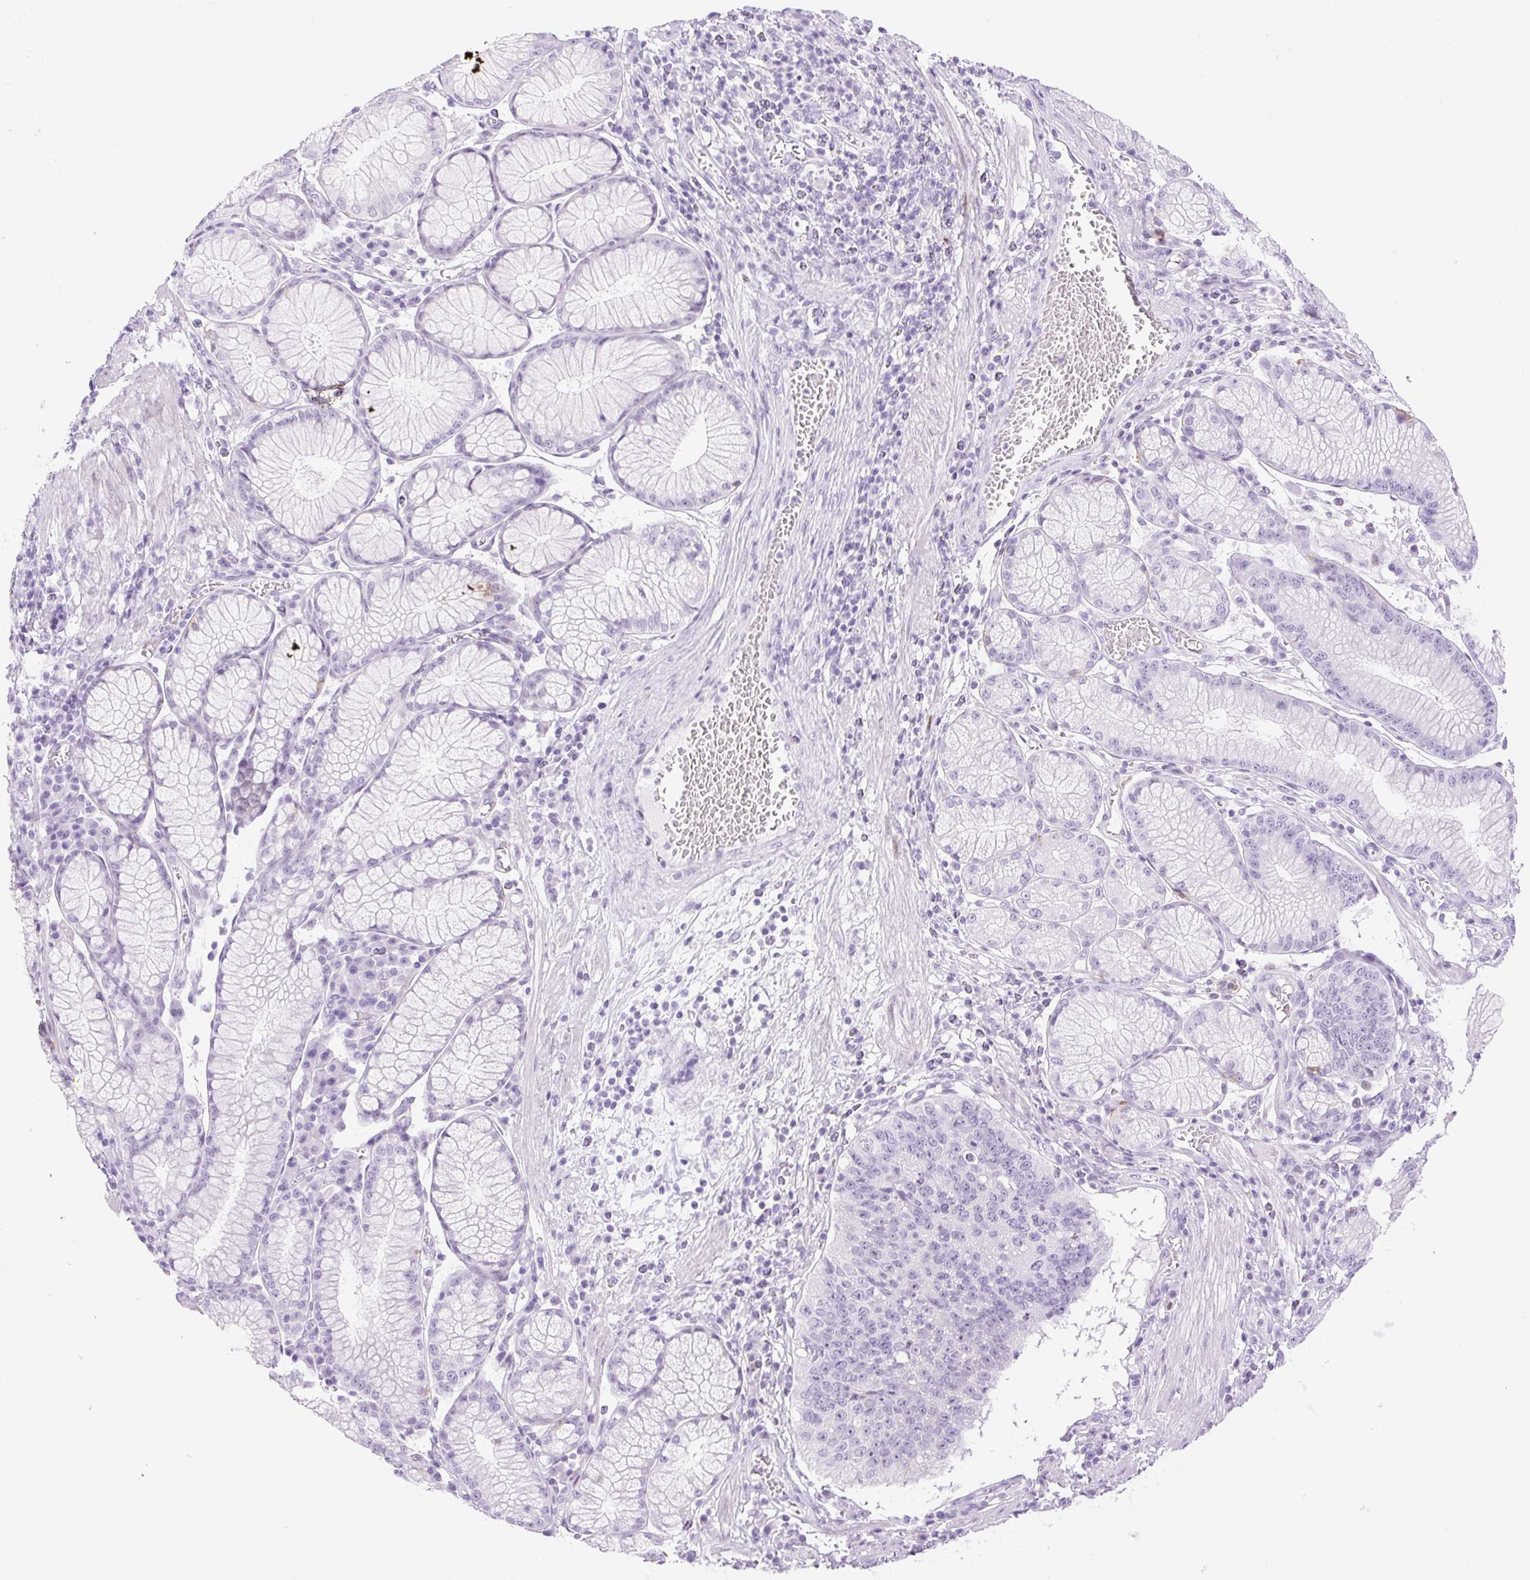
{"staining": {"intensity": "negative", "quantity": "none", "location": "none"}, "tissue": "stomach cancer", "cell_type": "Tumor cells", "image_type": "cancer", "snomed": [{"axis": "morphology", "description": "Adenocarcinoma, NOS"}, {"axis": "topography", "description": "Stomach"}], "caption": "Immunohistochemistry (IHC) of human adenocarcinoma (stomach) reveals no expression in tumor cells. (DAB (3,3'-diaminobenzidine) IHC with hematoxylin counter stain).", "gene": "SP140L", "patient": {"sex": "male", "age": 59}}